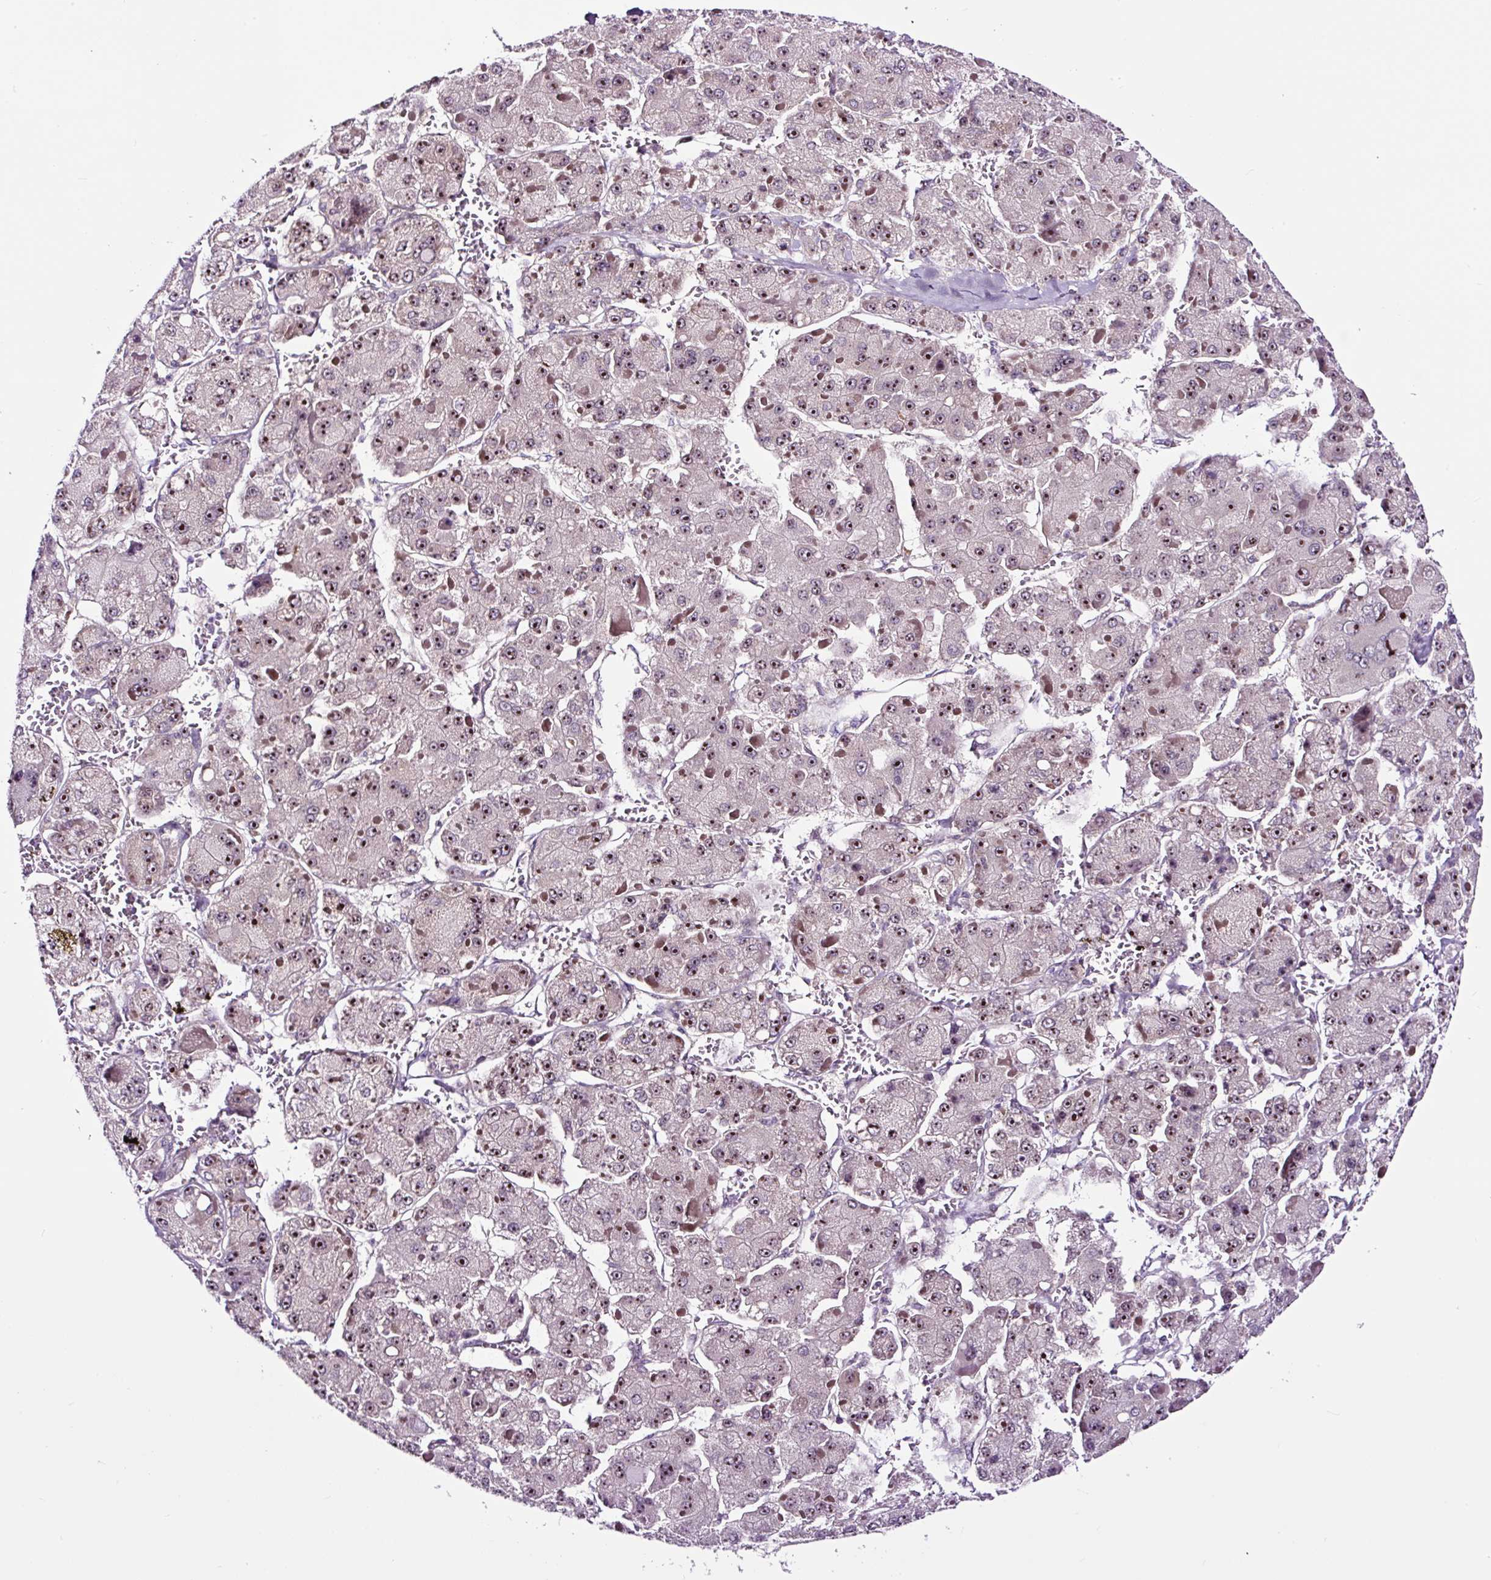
{"staining": {"intensity": "moderate", "quantity": ">75%", "location": "nuclear"}, "tissue": "liver cancer", "cell_type": "Tumor cells", "image_type": "cancer", "snomed": [{"axis": "morphology", "description": "Carcinoma, Hepatocellular, NOS"}, {"axis": "topography", "description": "Liver"}], "caption": "Liver hepatocellular carcinoma was stained to show a protein in brown. There is medium levels of moderate nuclear positivity in approximately >75% of tumor cells.", "gene": "NOM1", "patient": {"sex": "female", "age": 73}}